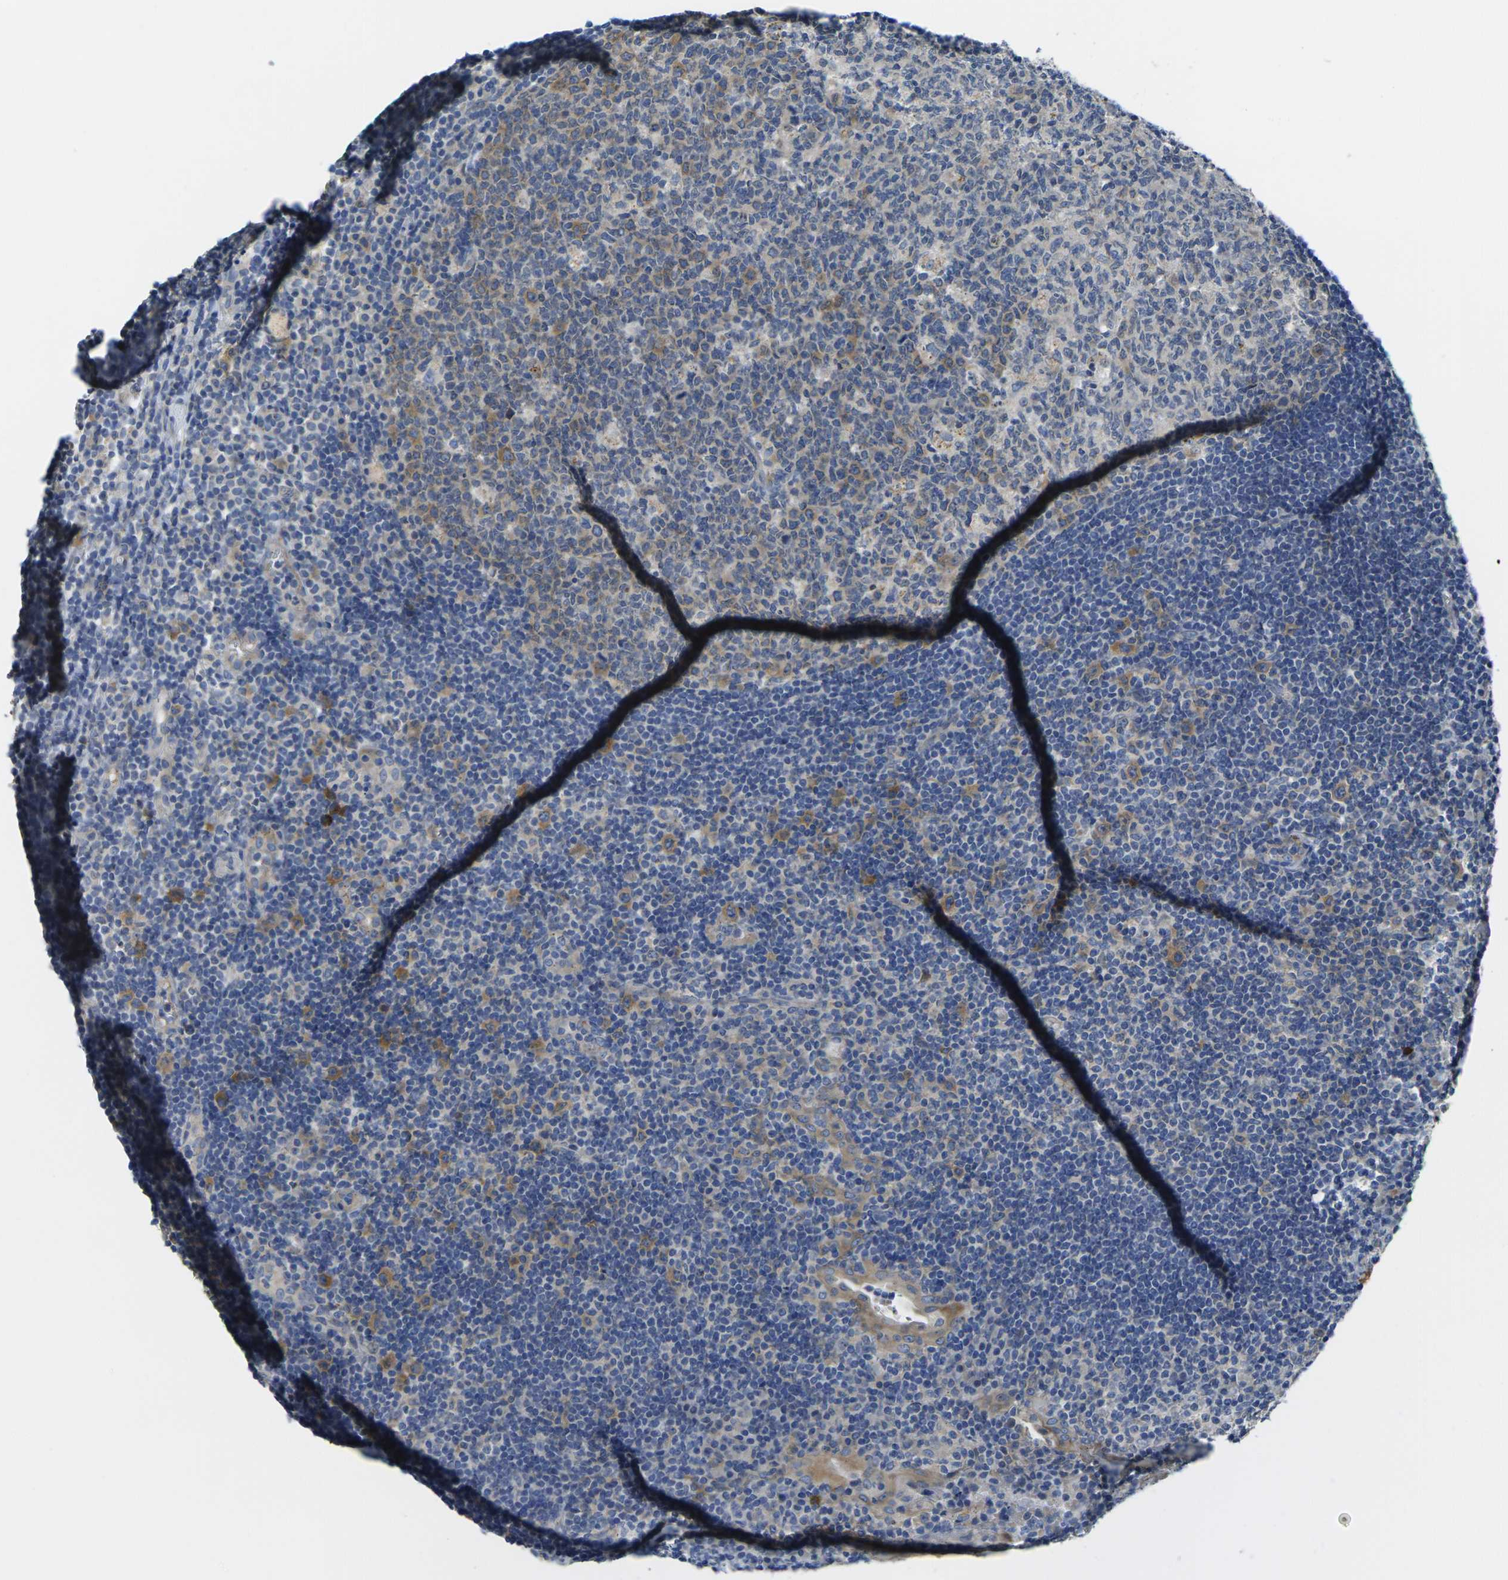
{"staining": {"intensity": "moderate", "quantity": "25%-75%", "location": "cytoplasmic/membranous"}, "tissue": "tonsil", "cell_type": "Germinal center cells", "image_type": "normal", "snomed": [{"axis": "morphology", "description": "Normal tissue, NOS"}, {"axis": "topography", "description": "Tonsil"}], "caption": "A brown stain shows moderate cytoplasmic/membranous staining of a protein in germinal center cells of normal tonsil. (DAB (3,3'-diaminobenzidine) IHC, brown staining for protein, blue staining for nuclei).", "gene": "GNA12", "patient": {"sex": "female", "age": 40}}